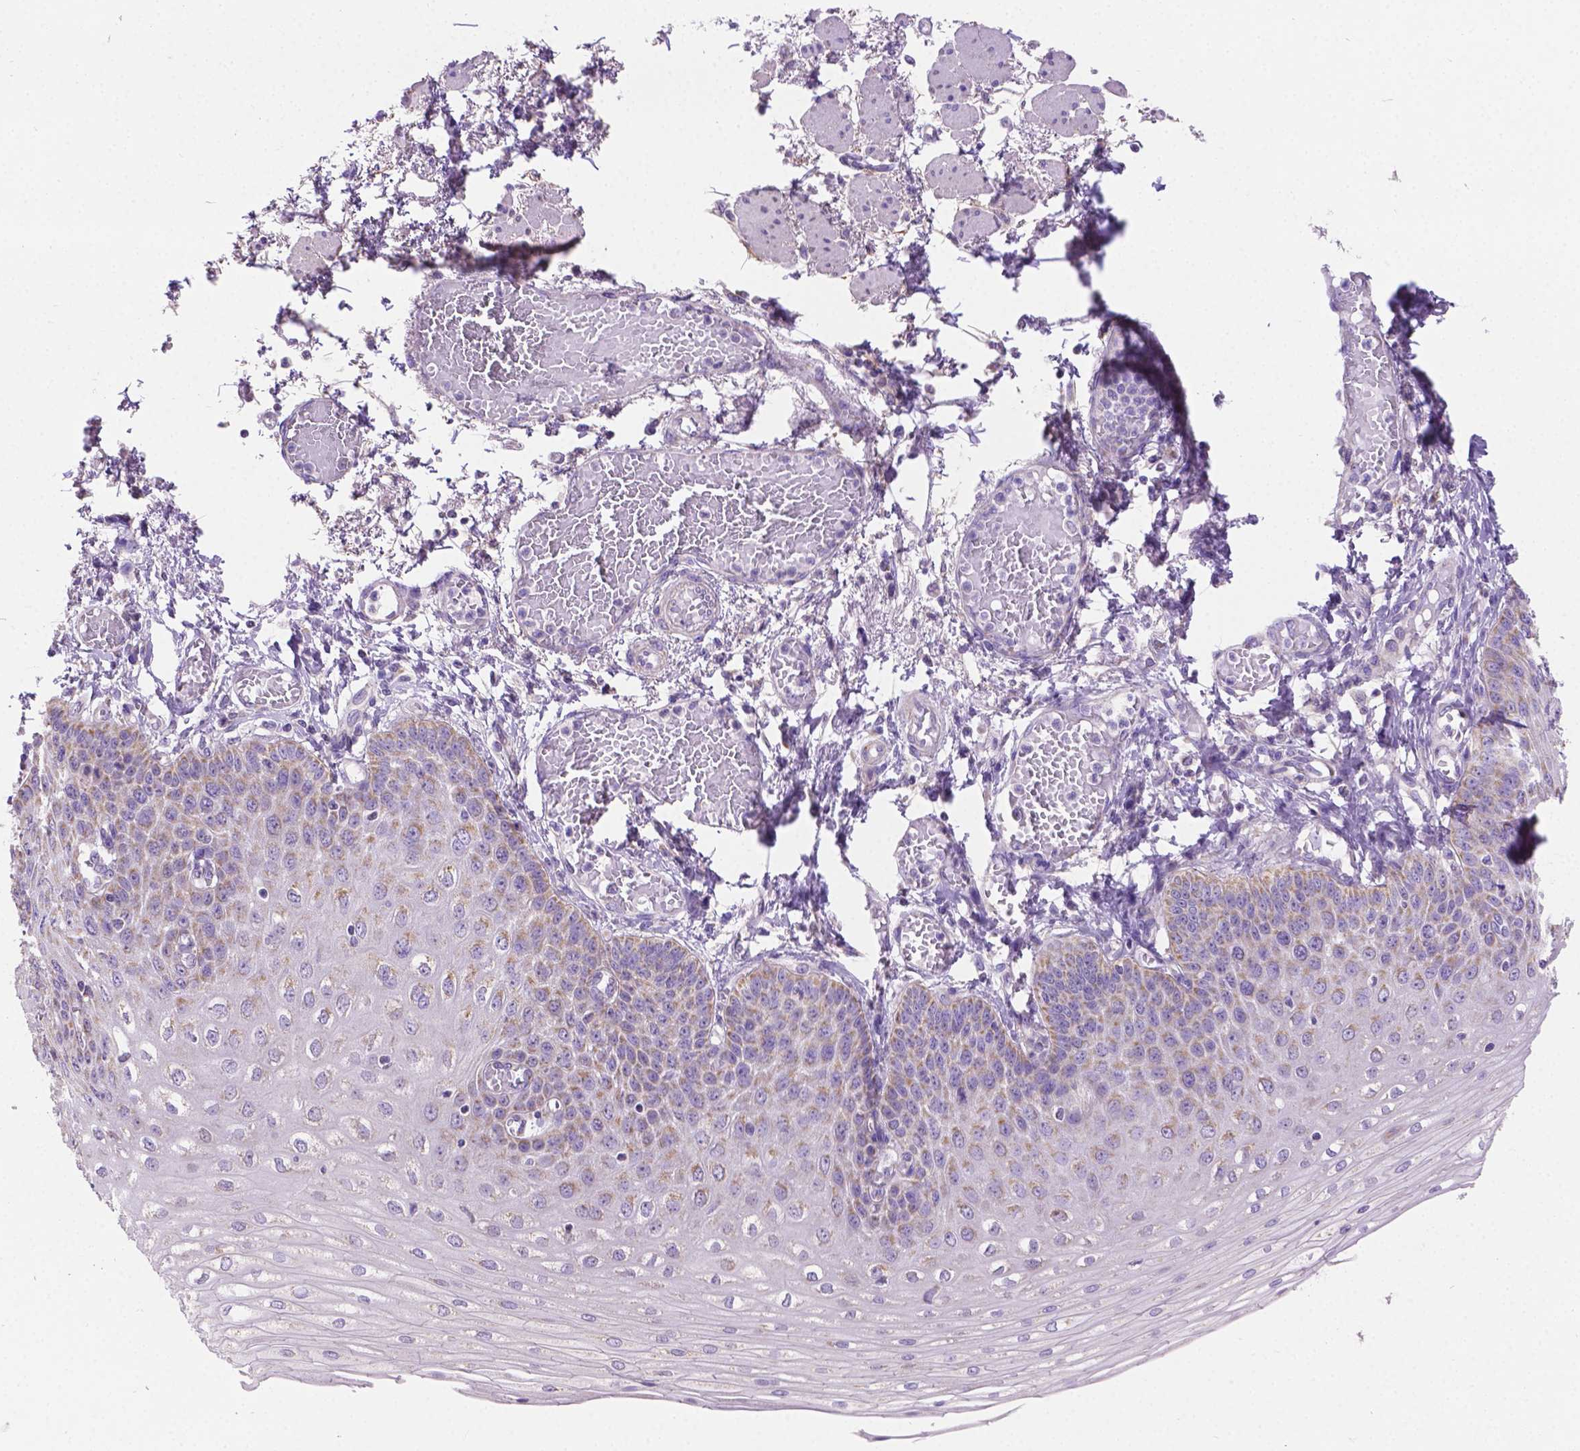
{"staining": {"intensity": "weak", "quantity": "<25%", "location": "cytoplasmic/membranous"}, "tissue": "esophagus", "cell_type": "Squamous epithelial cells", "image_type": "normal", "snomed": [{"axis": "morphology", "description": "Normal tissue, NOS"}, {"axis": "morphology", "description": "Adenocarcinoma, NOS"}, {"axis": "topography", "description": "Esophagus"}], "caption": "Immunohistochemistry photomicrograph of benign human esophagus stained for a protein (brown), which displays no positivity in squamous epithelial cells.", "gene": "CSPG5", "patient": {"sex": "male", "age": 81}}